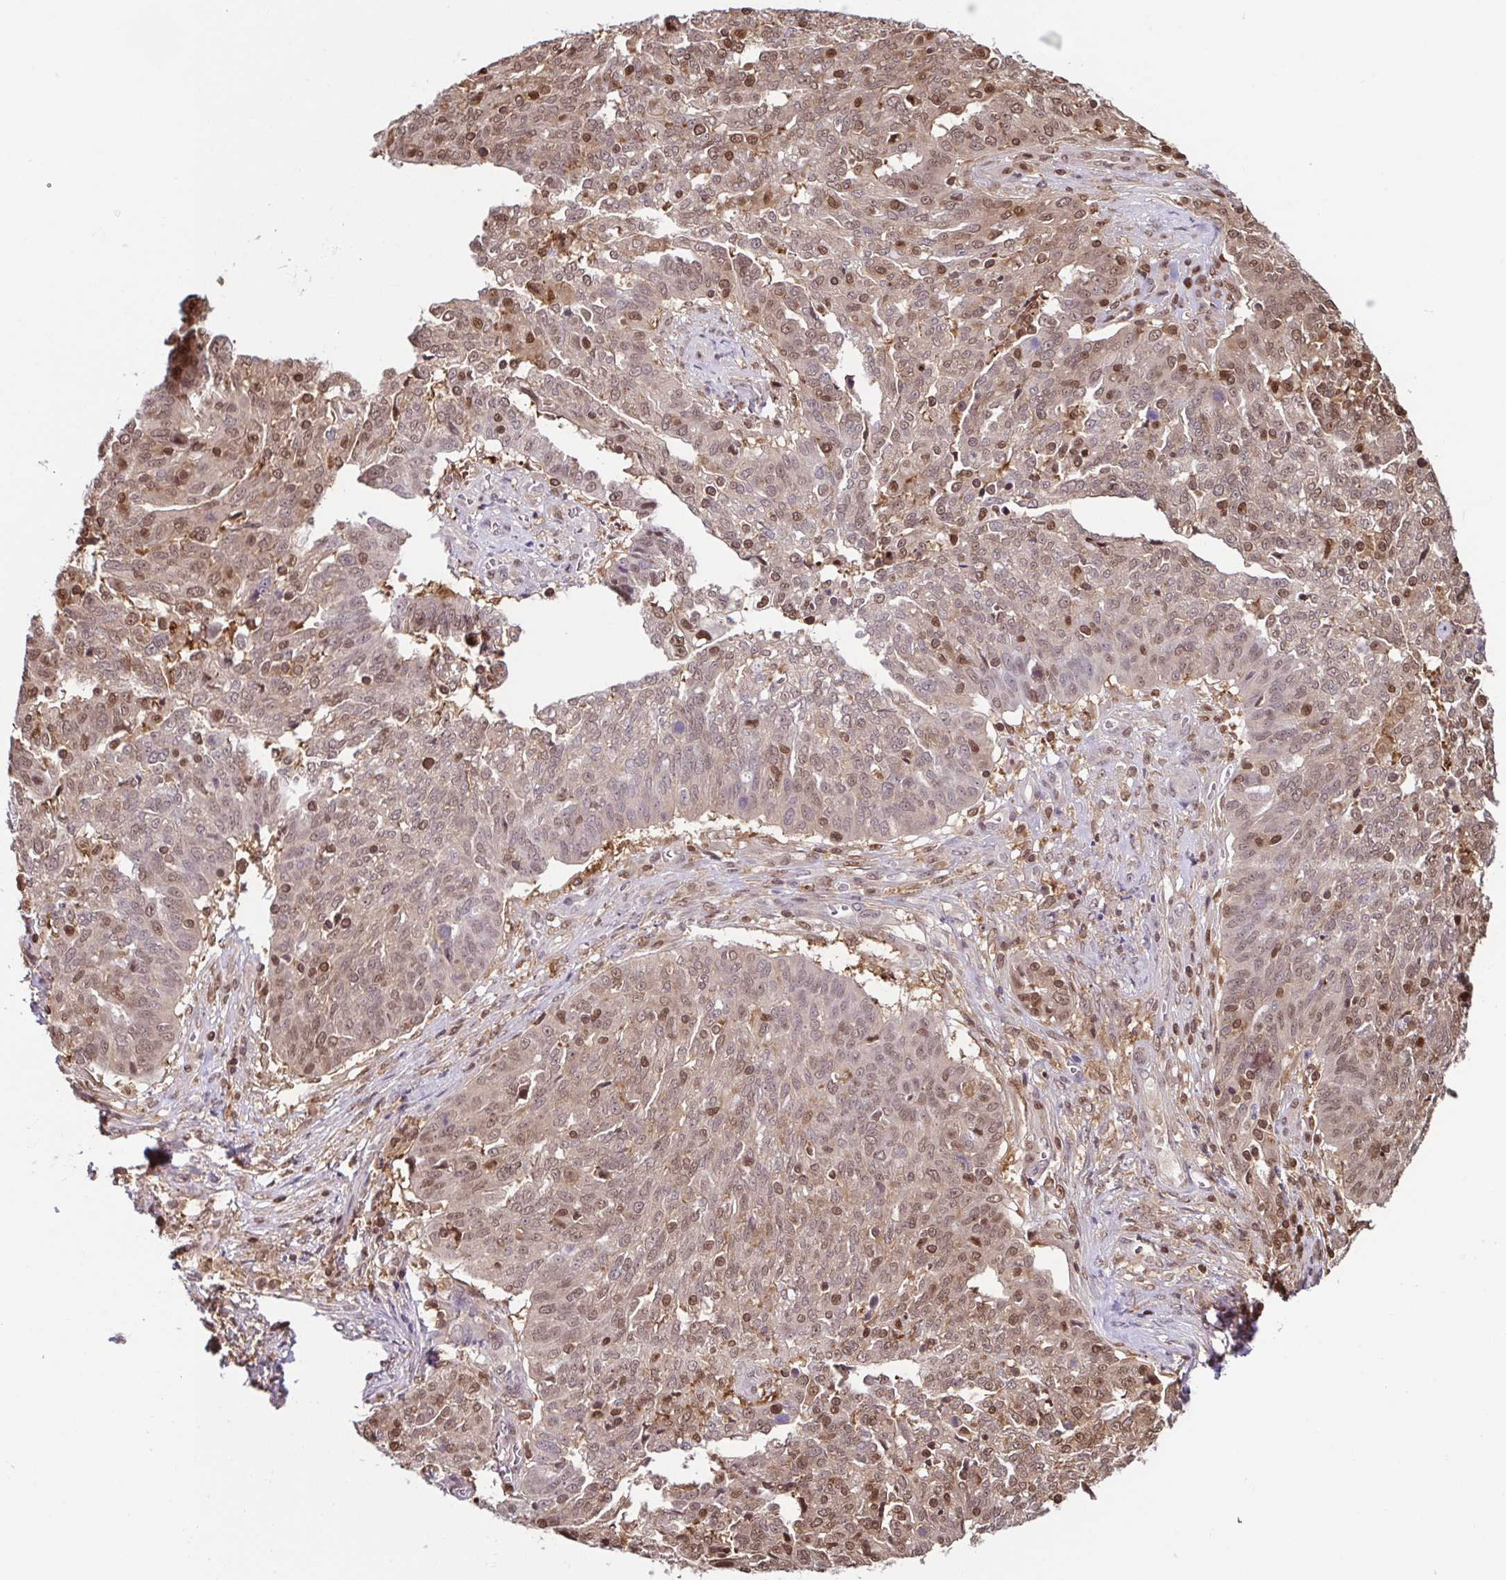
{"staining": {"intensity": "moderate", "quantity": ">75%", "location": "nuclear"}, "tissue": "ovarian cancer", "cell_type": "Tumor cells", "image_type": "cancer", "snomed": [{"axis": "morphology", "description": "Cystadenocarcinoma, serous, NOS"}, {"axis": "topography", "description": "Ovary"}], "caption": "Protein expression analysis of ovarian cancer (serous cystadenocarcinoma) exhibits moderate nuclear staining in approximately >75% of tumor cells.", "gene": "PSMB9", "patient": {"sex": "female", "age": 67}}